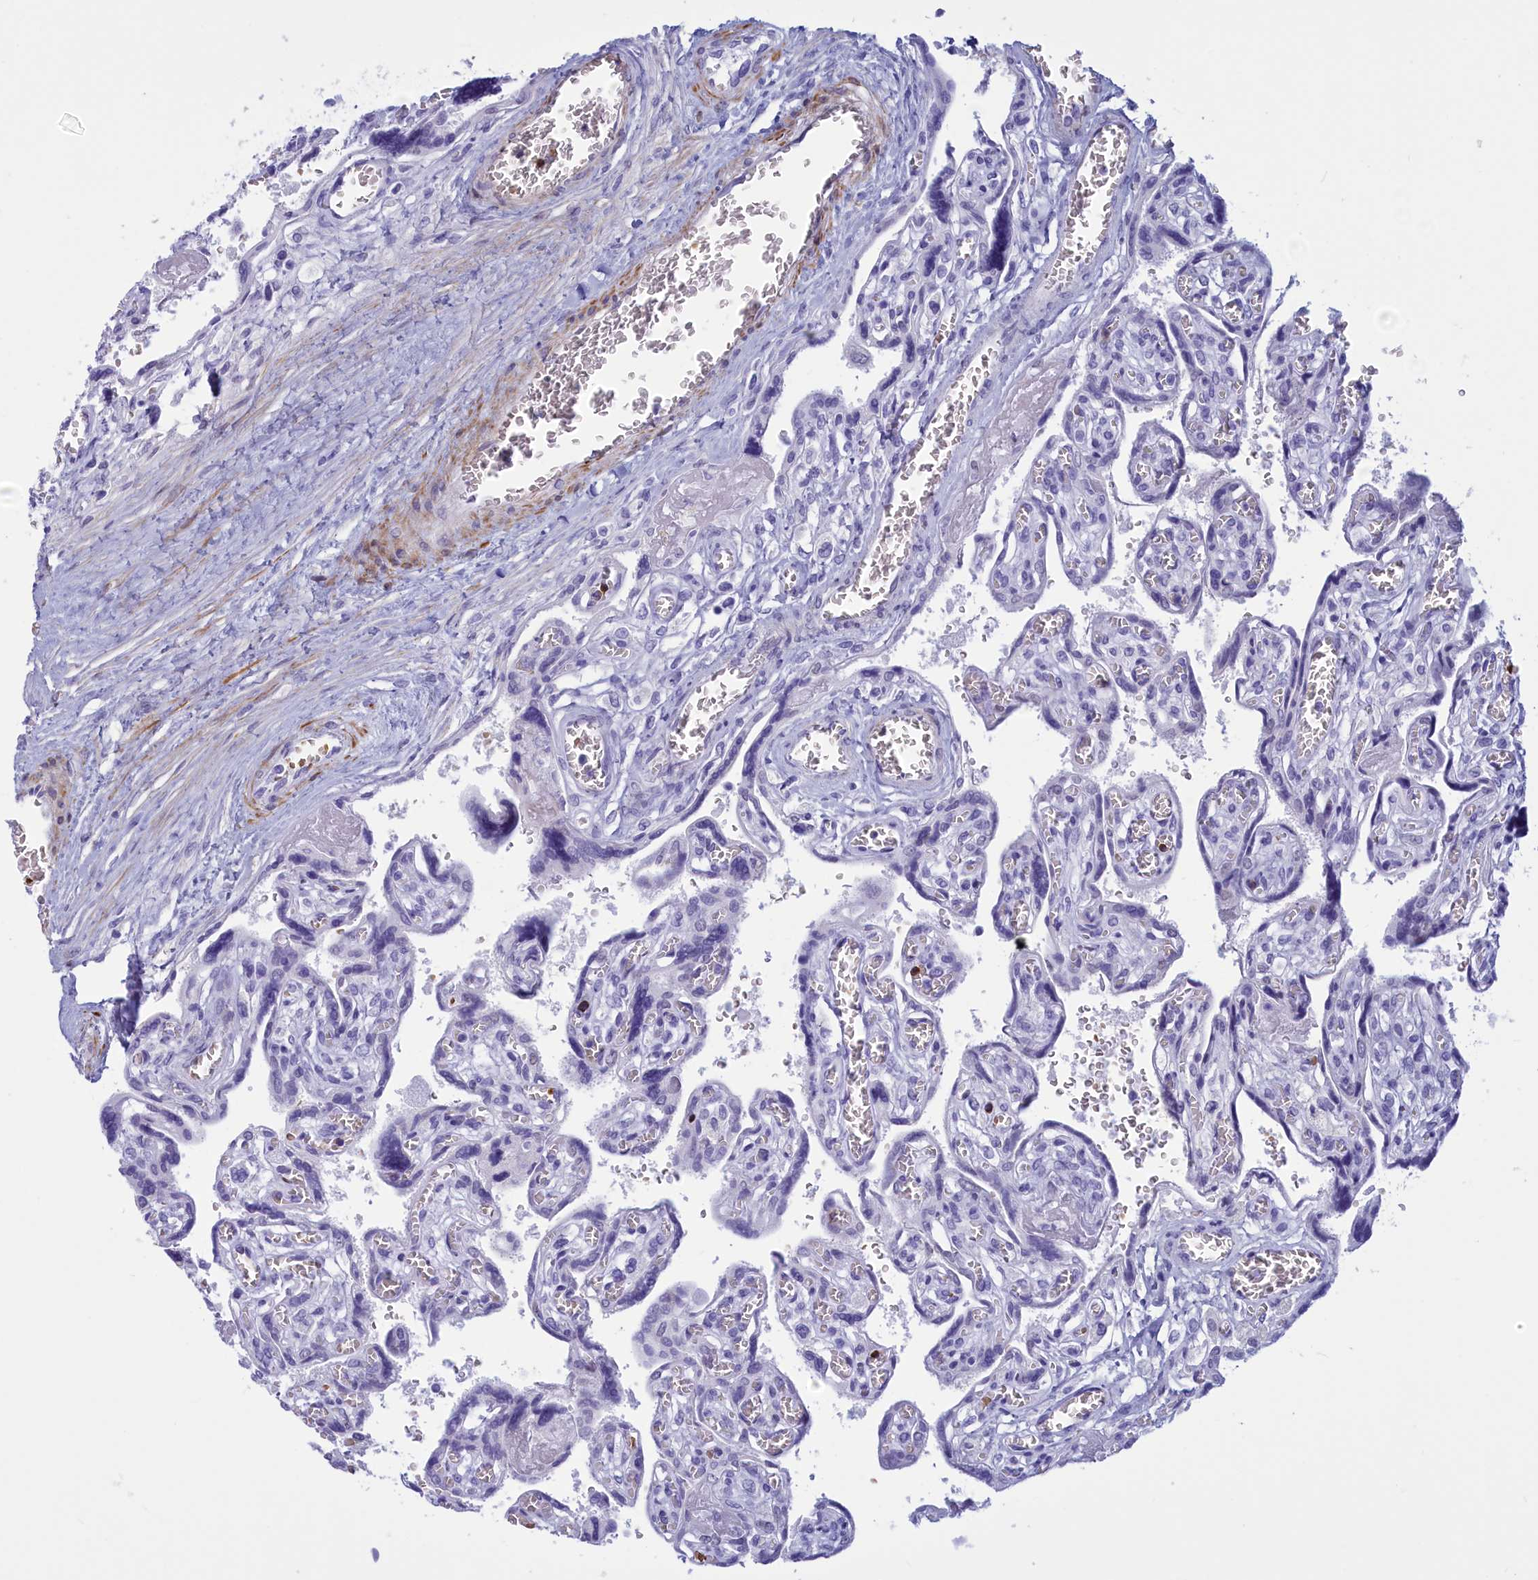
{"staining": {"intensity": "negative", "quantity": "none", "location": "none"}, "tissue": "placenta", "cell_type": "Trophoblastic cells", "image_type": "normal", "snomed": [{"axis": "morphology", "description": "Normal tissue, NOS"}, {"axis": "topography", "description": "Placenta"}], "caption": "Immunohistochemistry of unremarkable placenta shows no positivity in trophoblastic cells. (DAB immunohistochemistry visualized using brightfield microscopy, high magnification).", "gene": "GAPDHS", "patient": {"sex": "female", "age": 39}}